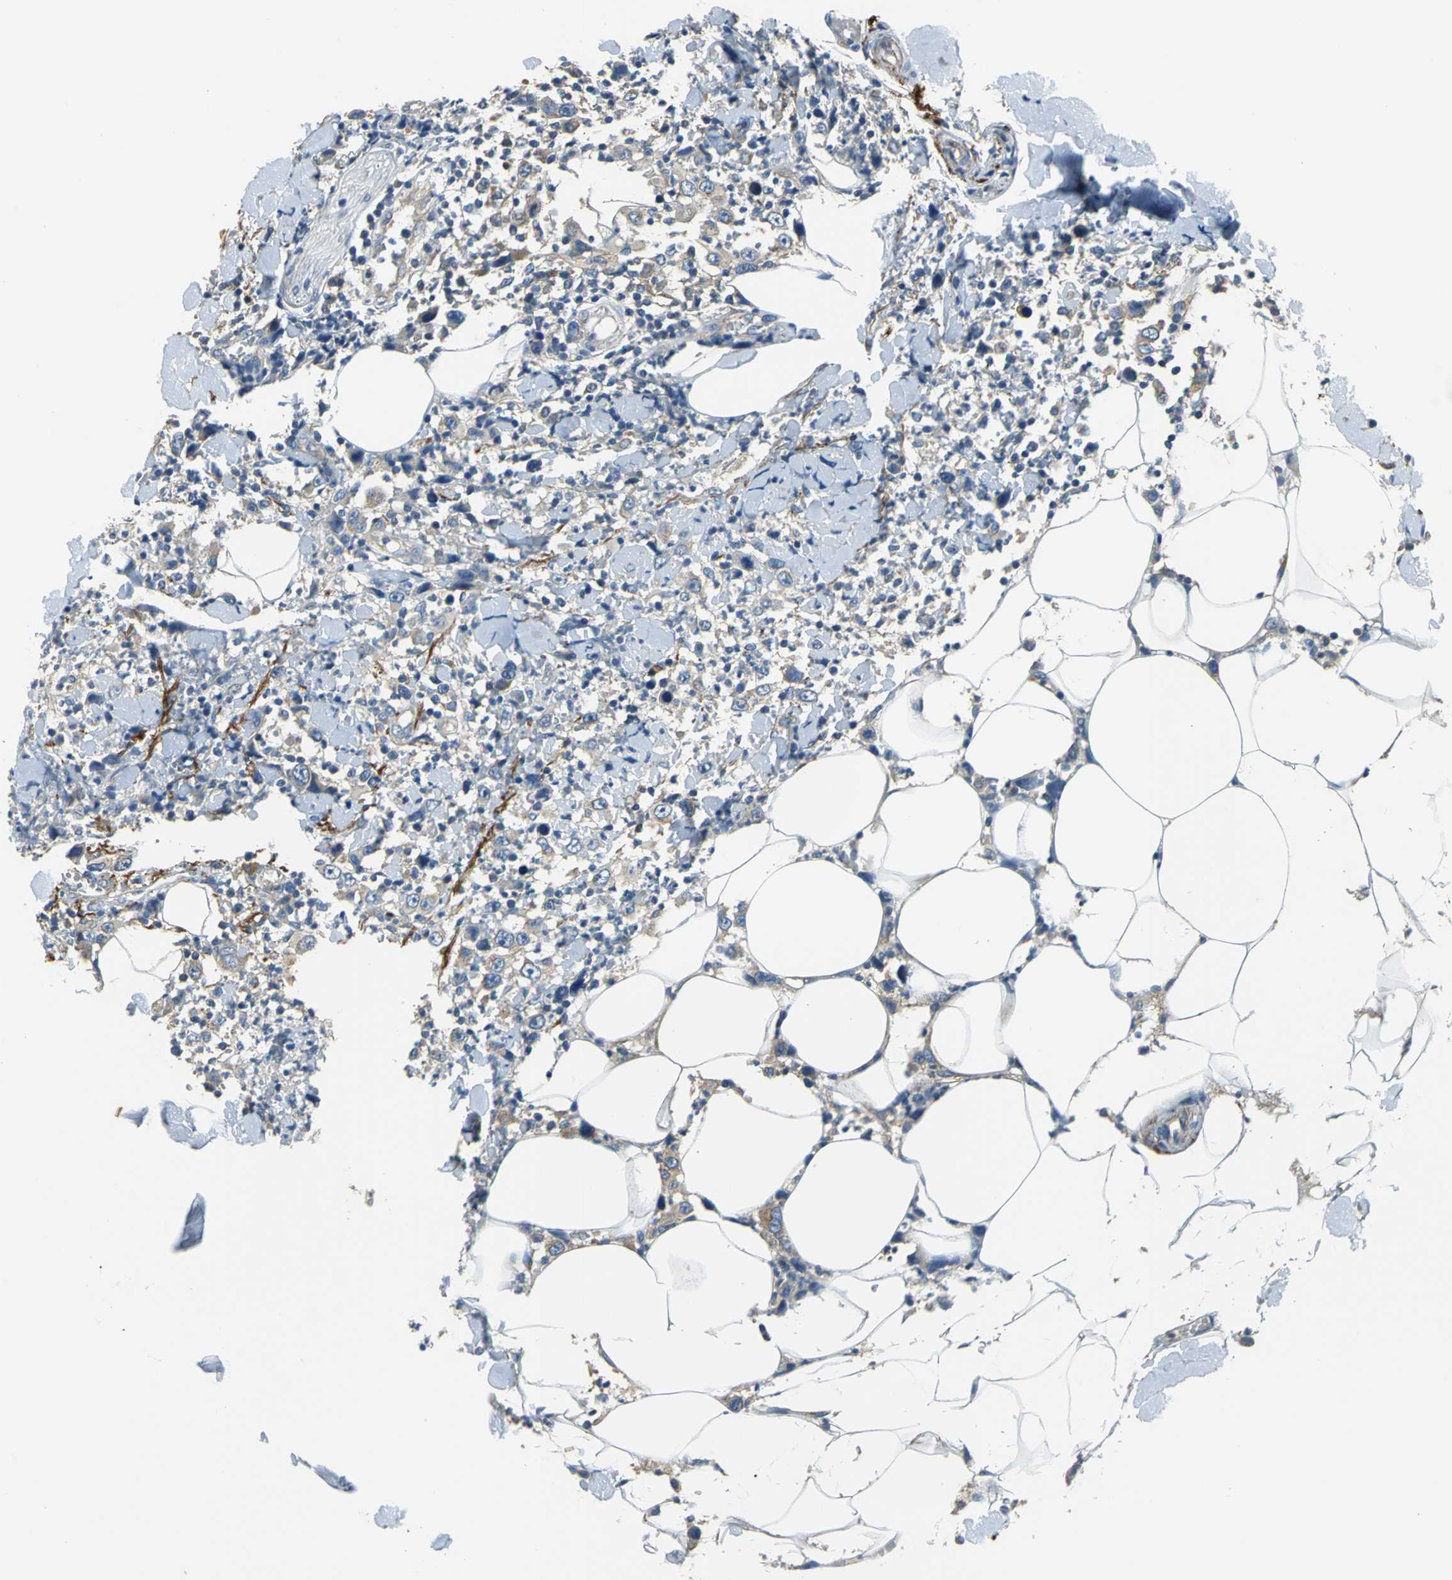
{"staining": {"intensity": "weak", "quantity": ">75%", "location": "cytoplasmic/membranous"}, "tissue": "thyroid cancer", "cell_type": "Tumor cells", "image_type": "cancer", "snomed": [{"axis": "morphology", "description": "Carcinoma, NOS"}, {"axis": "topography", "description": "Thyroid gland"}], "caption": "Immunohistochemistry (IHC) image of human thyroid cancer stained for a protein (brown), which exhibits low levels of weak cytoplasmic/membranous staining in about >75% of tumor cells.", "gene": "SLC16A7", "patient": {"sex": "female", "age": 77}}